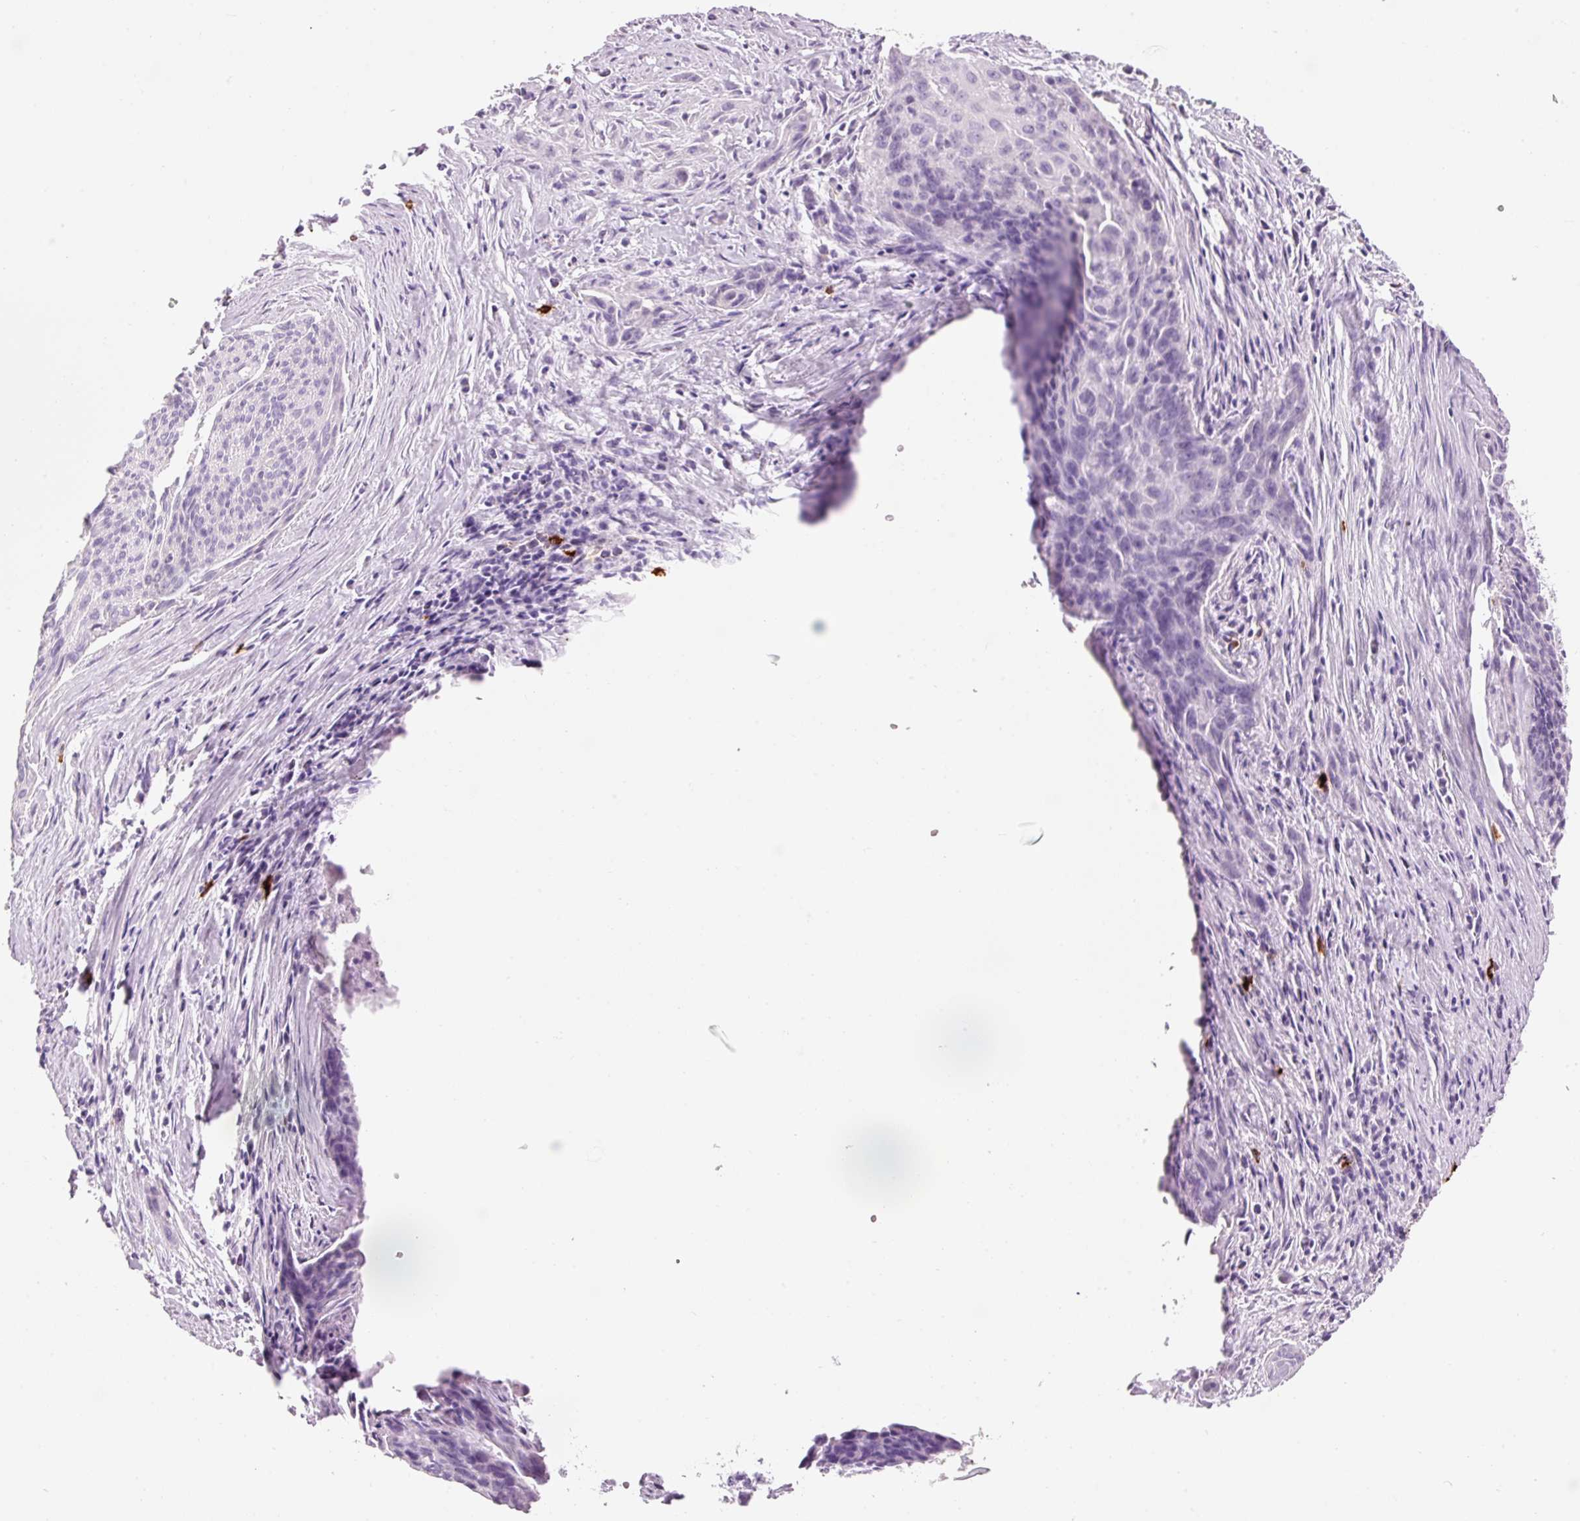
{"staining": {"intensity": "negative", "quantity": "none", "location": "none"}, "tissue": "cervical cancer", "cell_type": "Tumor cells", "image_type": "cancer", "snomed": [{"axis": "morphology", "description": "Squamous cell carcinoma, NOS"}, {"axis": "topography", "description": "Cervix"}], "caption": "Tumor cells show no significant protein staining in cervical squamous cell carcinoma.", "gene": "CMA1", "patient": {"sex": "female", "age": 55}}